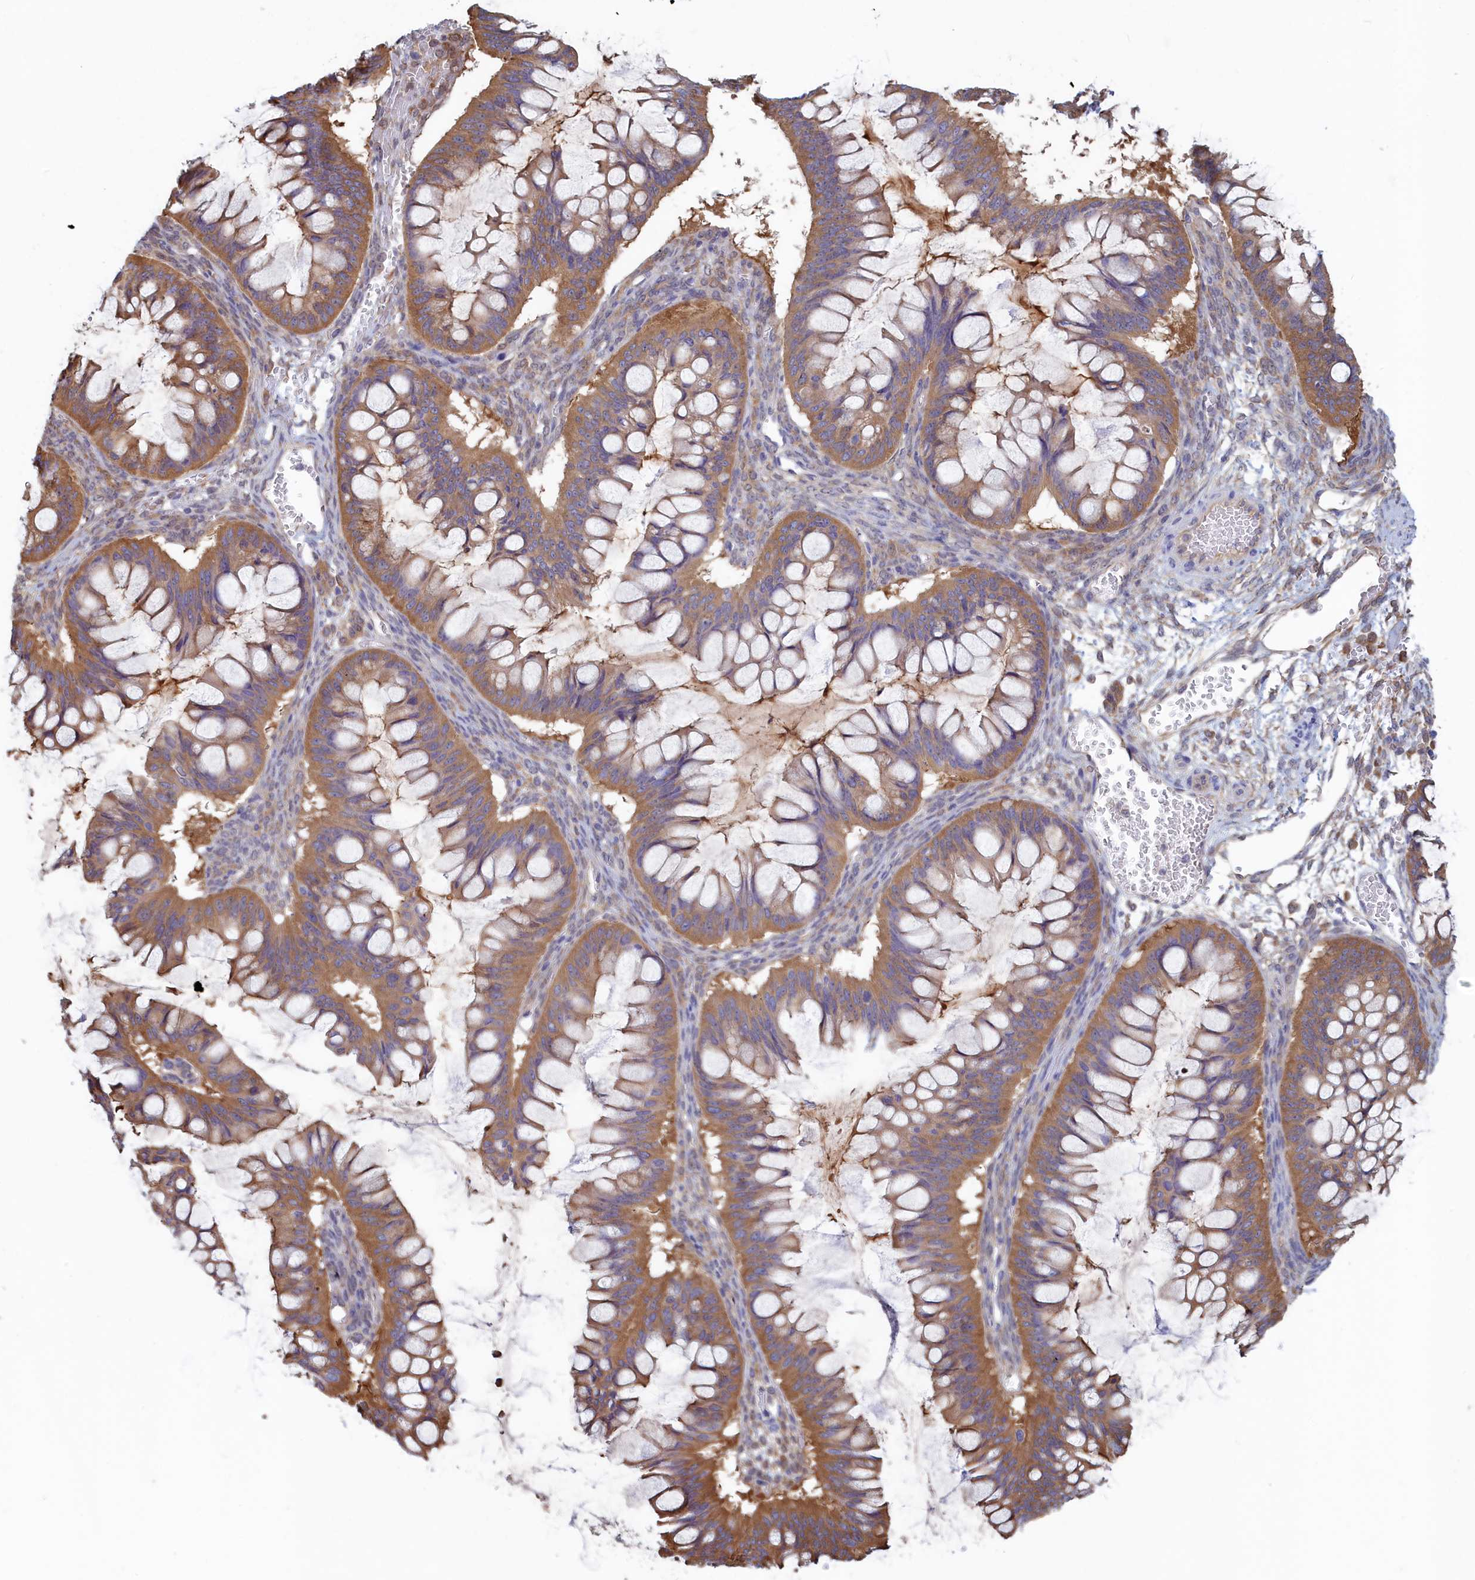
{"staining": {"intensity": "moderate", "quantity": ">75%", "location": "cytoplasmic/membranous"}, "tissue": "ovarian cancer", "cell_type": "Tumor cells", "image_type": "cancer", "snomed": [{"axis": "morphology", "description": "Cystadenocarcinoma, mucinous, NOS"}, {"axis": "topography", "description": "Ovary"}], "caption": "IHC (DAB (3,3'-diaminobenzidine)) staining of ovarian mucinous cystadenocarcinoma exhibits moderate cytoplasmic/membranous protein staining in approximately >75% of tumor cells.", "gene": "SYNDIG1L", "patient": {"sex": "female", "age": 73}}